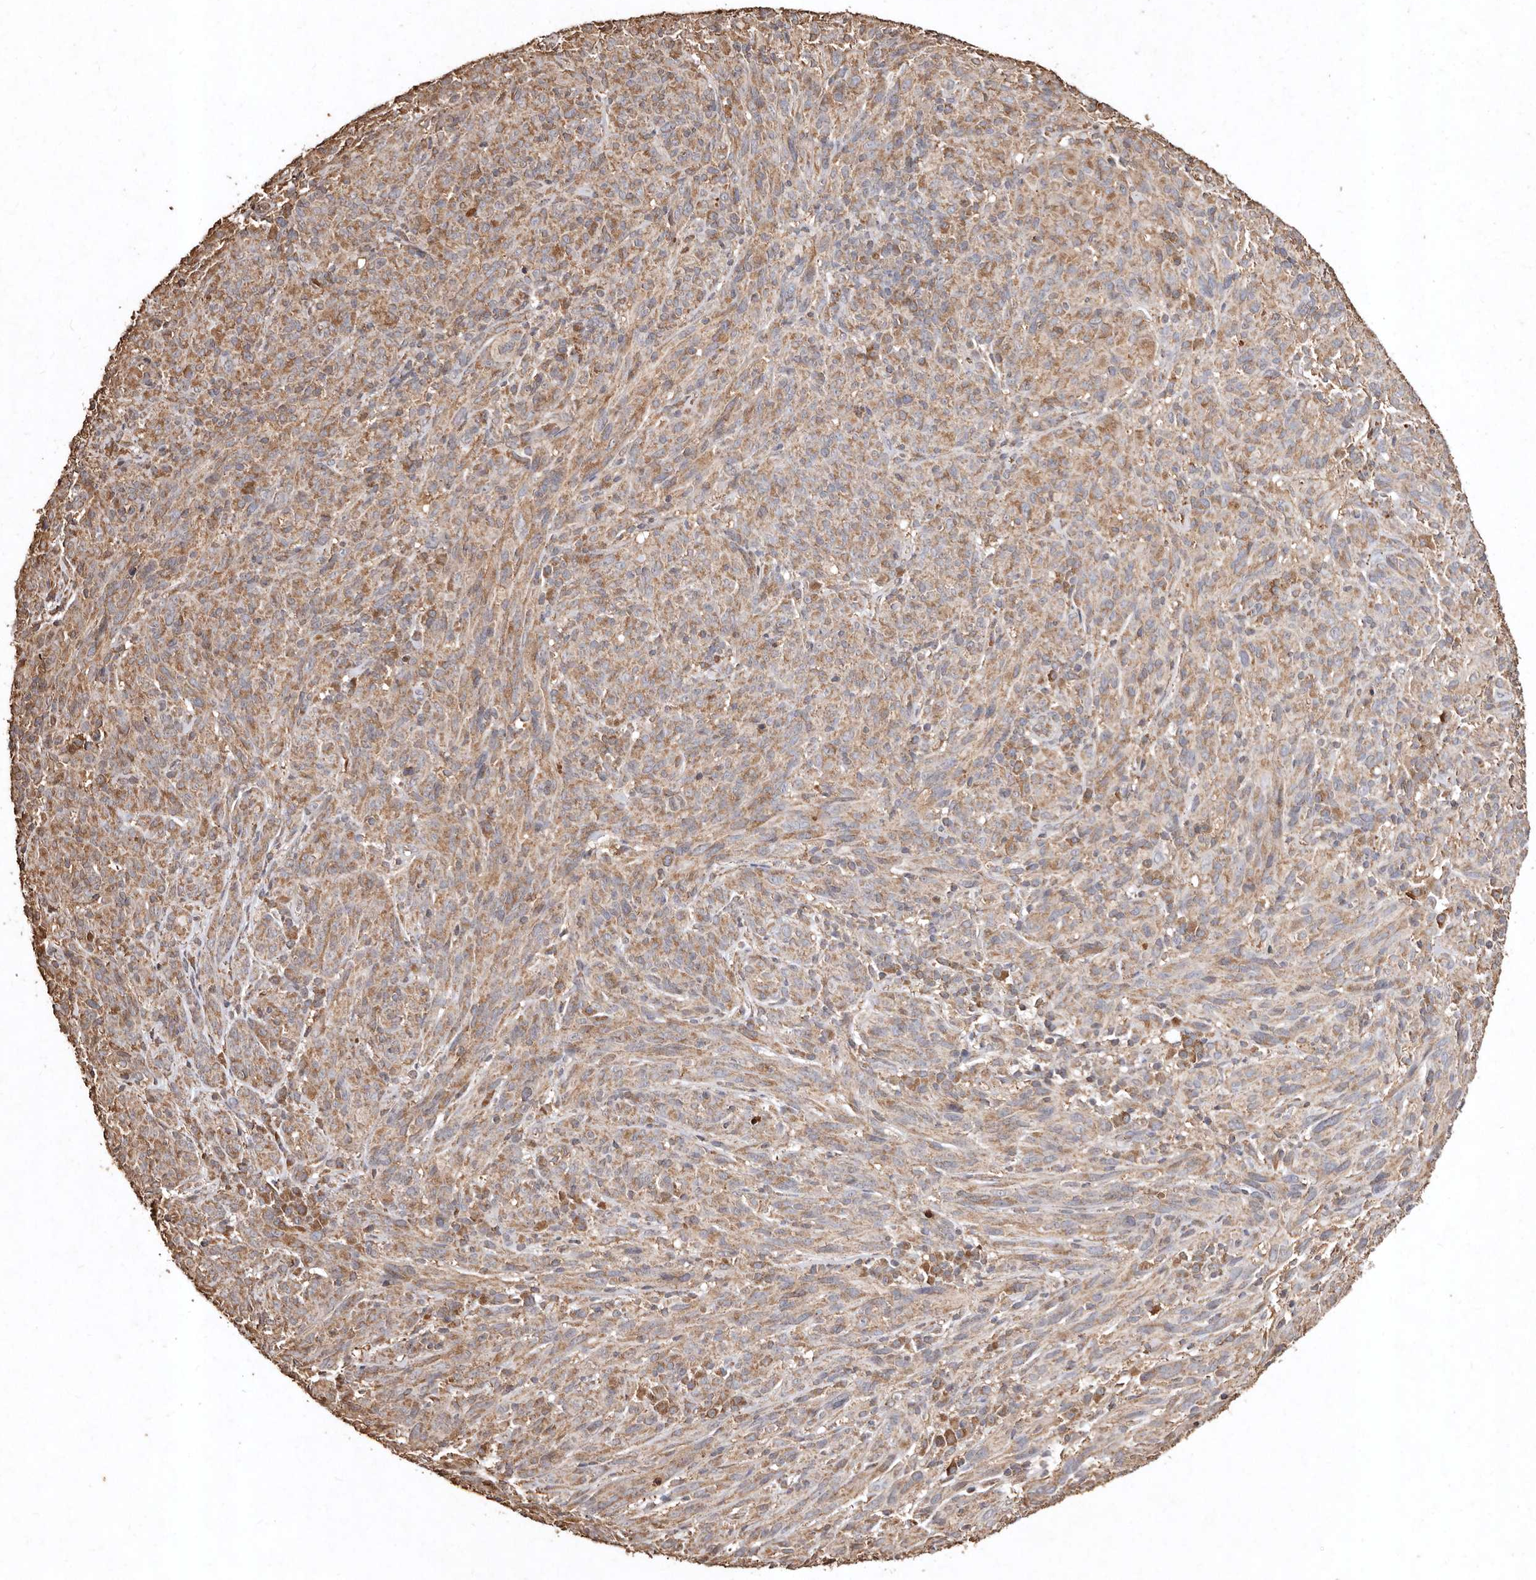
{"staining": {"intensity": "weak", "quantity": ">75%", "location": "cytoplasmic/membranous"}, "tissue": "melanoma", "cell_type": "Tumor cells", "image_type": "cancer", "snomed": [{"axis": "morphology", "description": "Malignant melanoma, NOS"}, {"axis": "topography", "description": "Skin of head"}], "caption": "Immunohistochemistry of melanoma demonstrates low levels of weak cytoplasmic/membranous expression in approximately >75% of tumor cells. (DAB IHC with brightfield microscopy, high magnification).", "gene": "FARS2", "patient": {"sex": "male", "age": 96}}